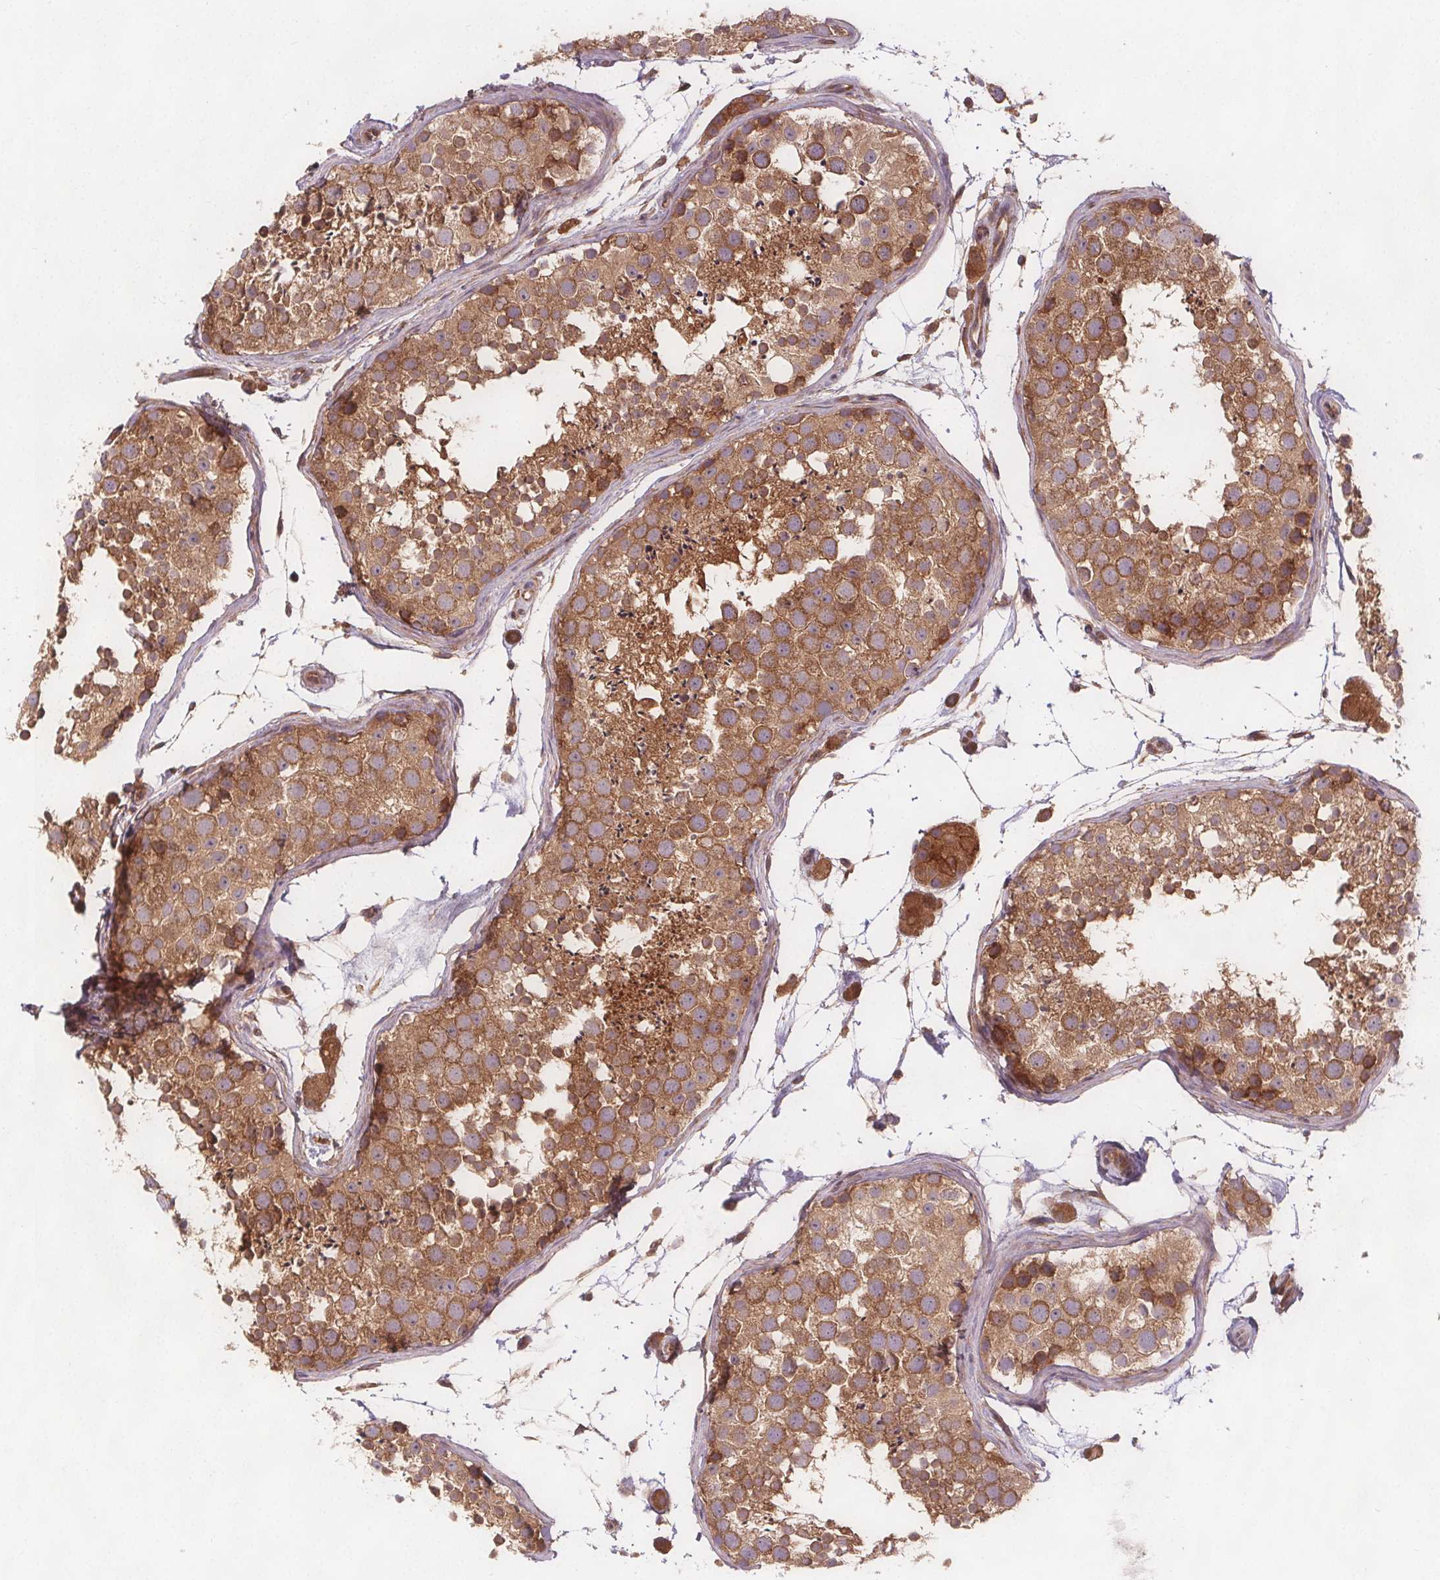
{"staining": {"intensity": "moderate", "quantity": ">75%", "location": "cytoplasmic/membranous"}, "tissue": "testis", "cell_type": "Cells in seminiferous ducts", "image_type": "normal", "snomed": [{"axis": "morphology", "description": "Normal tissue, NOS"}, {"axis": "topography", "description": "Testis"}], "caption": "Cells in seminiferous ducts display medium levels of moderate cytoplasmic/membranous staining in approximately >75% of cells in unremarkable human testis. (Stains: DAB (3,3'-diaminobenzidine) in brown, nuclei in blue, Microscopy: brightfield microscopy at high magnification).", "gene": "EIF3D", "patient": {"sex": "male", "age": 41}}